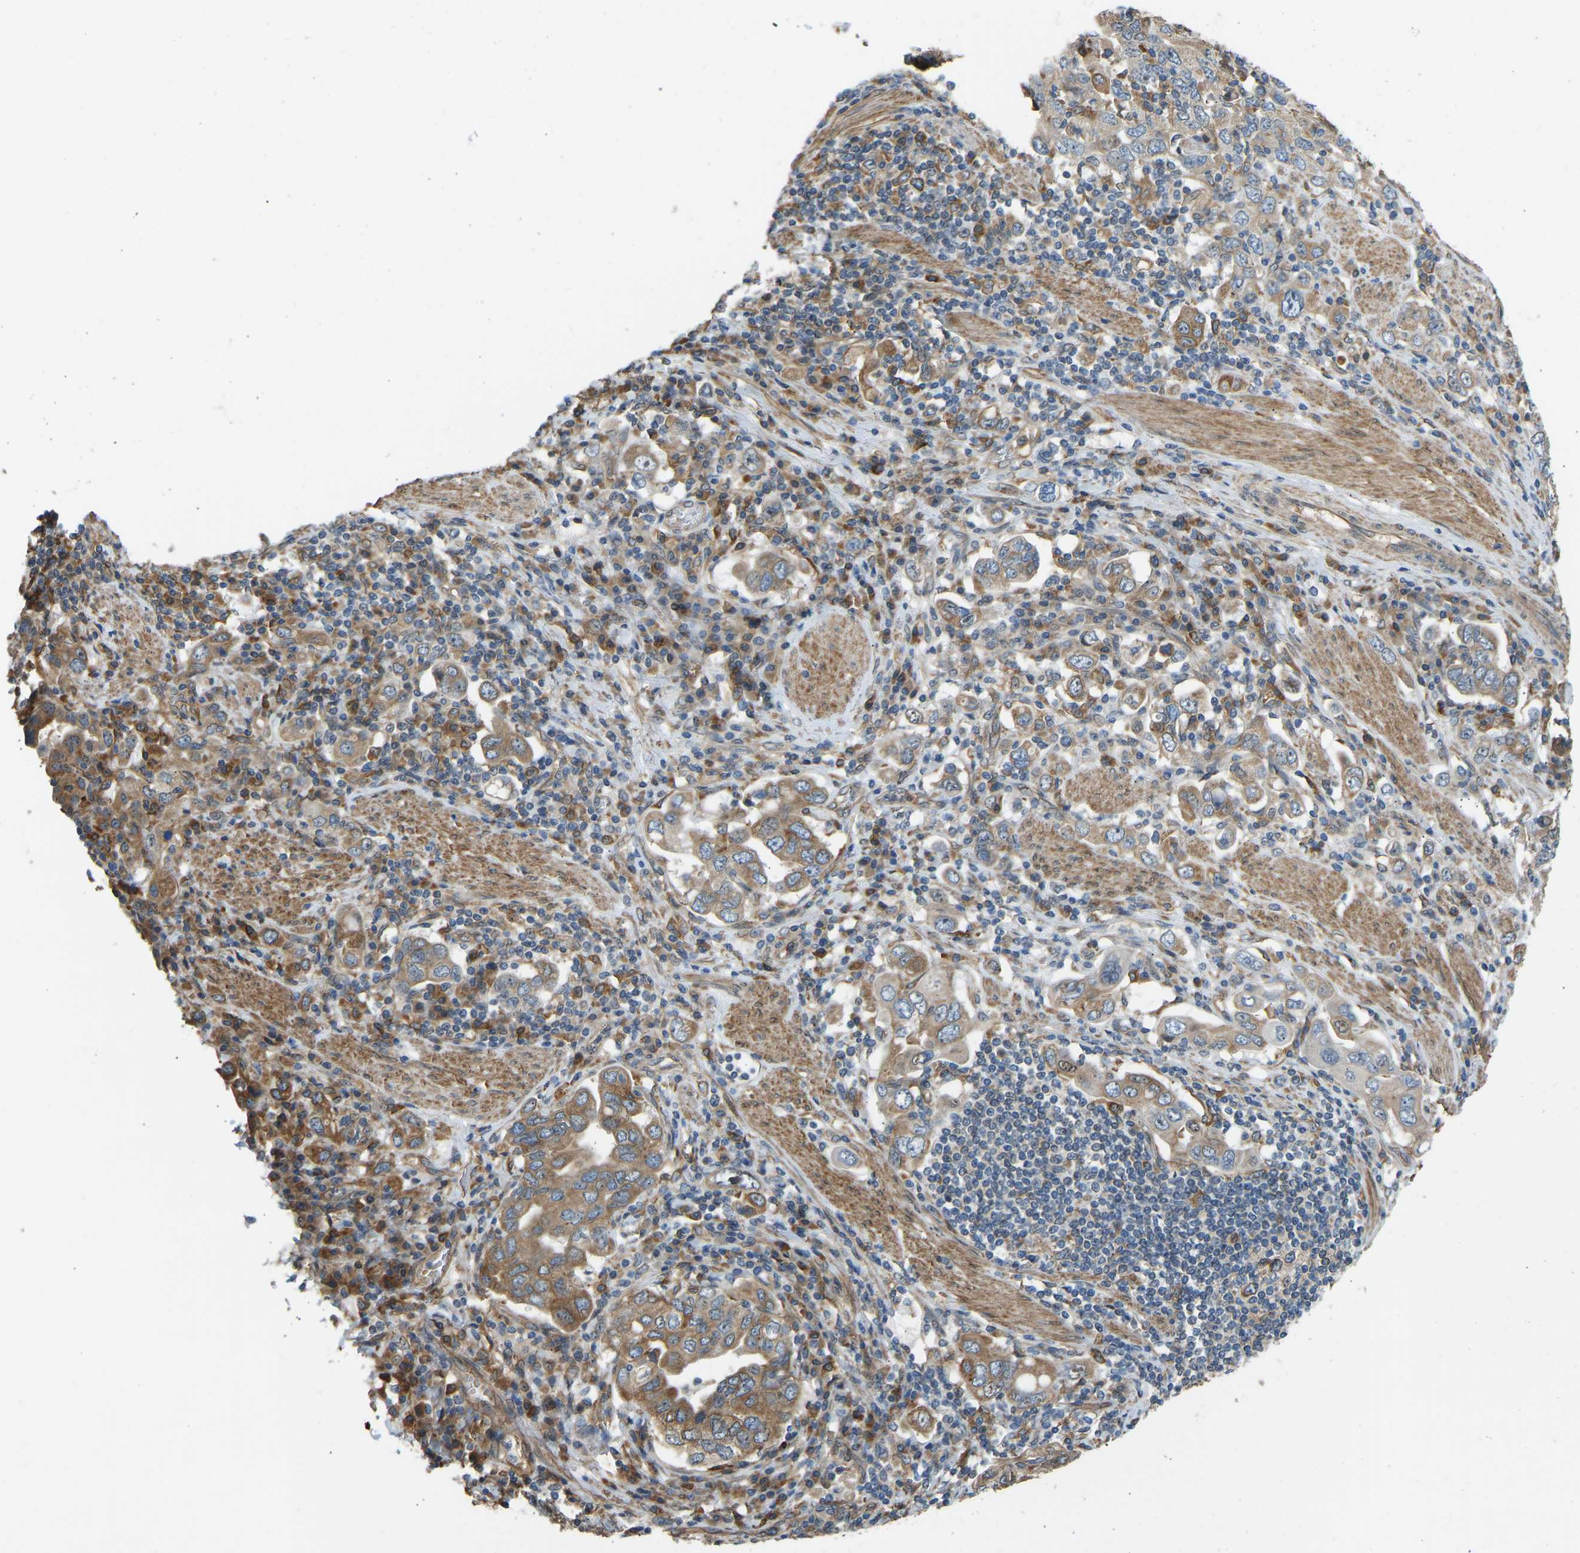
{"staining": {"intensity": "moderate", "quantity": ">75%", "location": "cytoplasmic/membranous"}, "tissue": "stomach cancer", "cell_type": "Tumor cells", "image_type": "cancer", "snomed": [{"axis": "morphology", "description": "Adenocarcinoma, NOS"}, {"axis": "topography", "description": "Stomach, upper"}], "caption": "High-power microscopy captured an IHC image of stomach adenocarcinoma, revealing moderate cytoplasmic/membranous positivity in about >75% of tumor cells. The protein of interest is shown in brown color, while the nuclei are stained blue.", "gene": "OS9", "patient": {"sex": "male", "age": 62}}